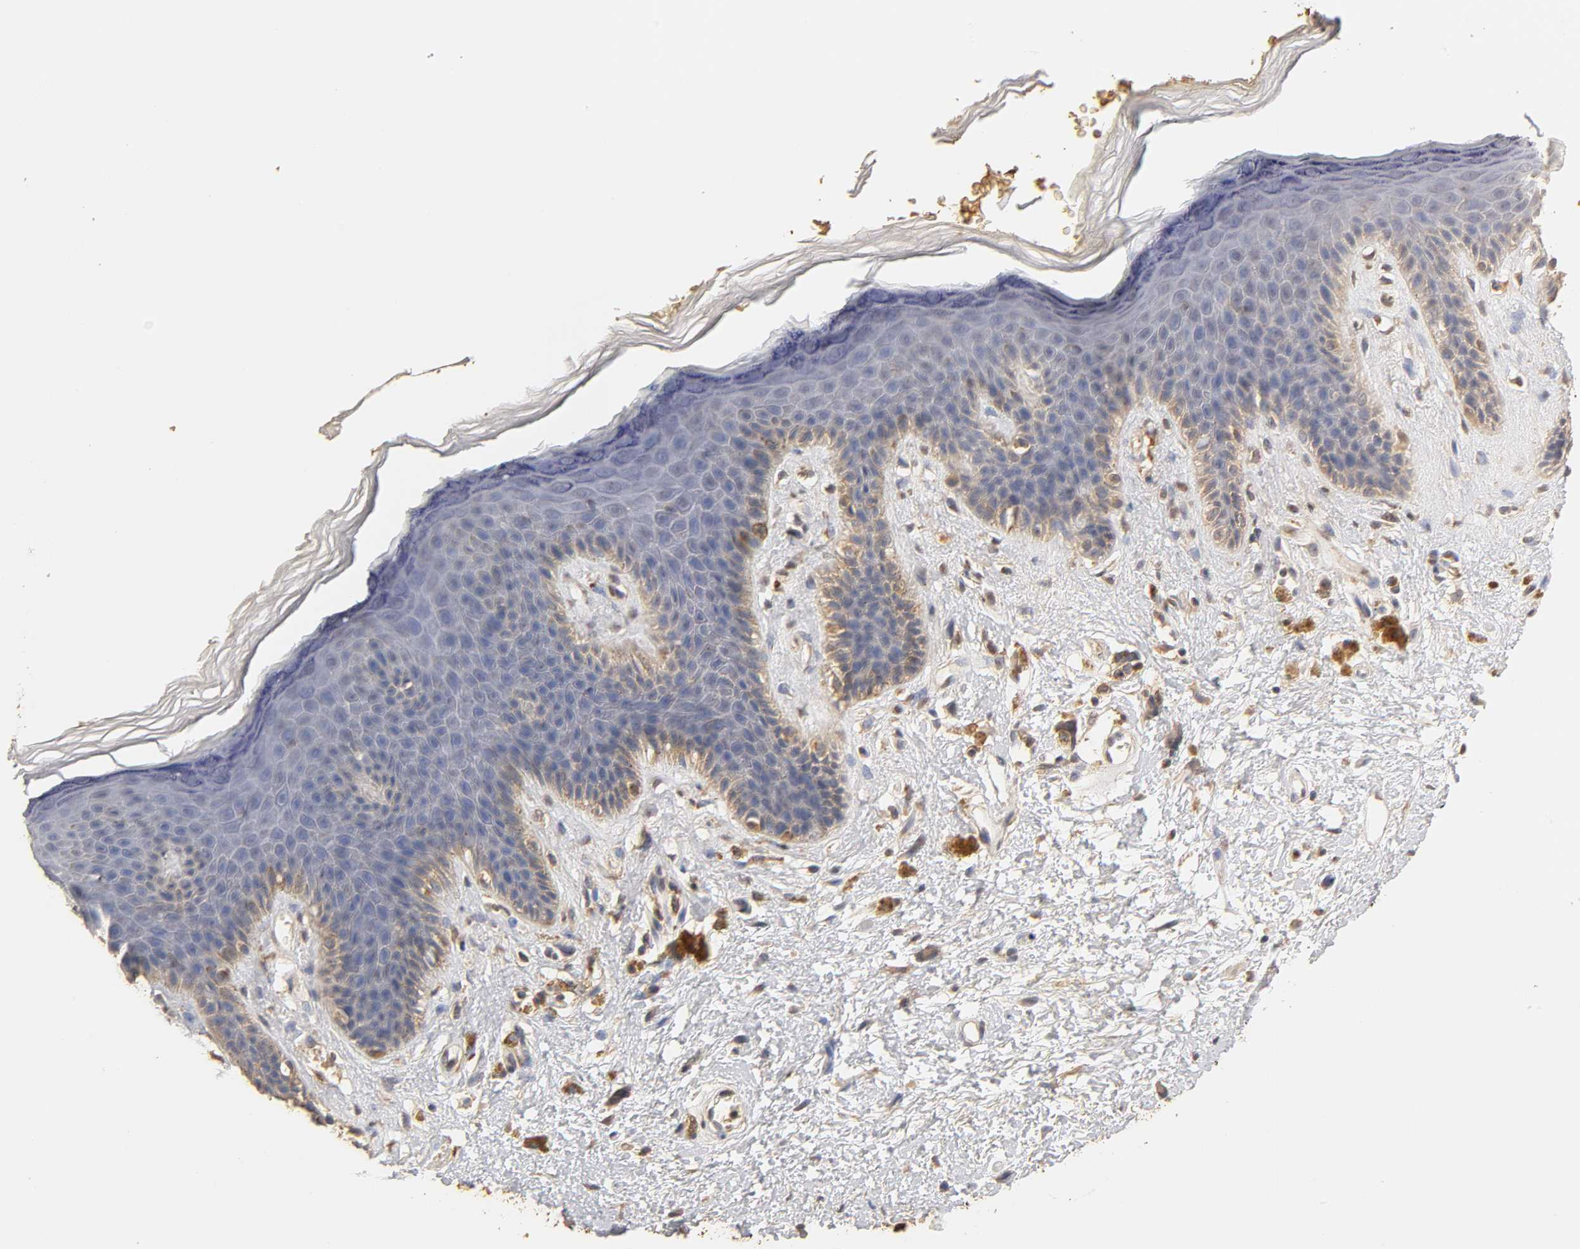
{"staining": {"intensity": "moderate", "quantity": "<25%", "location": "cytoplasmic/membranous"}, "tissue": "skin", "cell_type": "Epidermal cells", "image_type": "normal", "snomed": [{"axis": "morphology", "description": "Normal tissue, NOS"}, {"axis": "topography", "description": "Anal"}], "caption": "Normal skin reveals moderate cytoplasmic/membranous positivity in approximately <25% of epidermal cells (DAB = brown stain, brightfield microscopy at high magnification)..", "gene": "PKN1", "patient": {"sex": "female", "age": 46}}